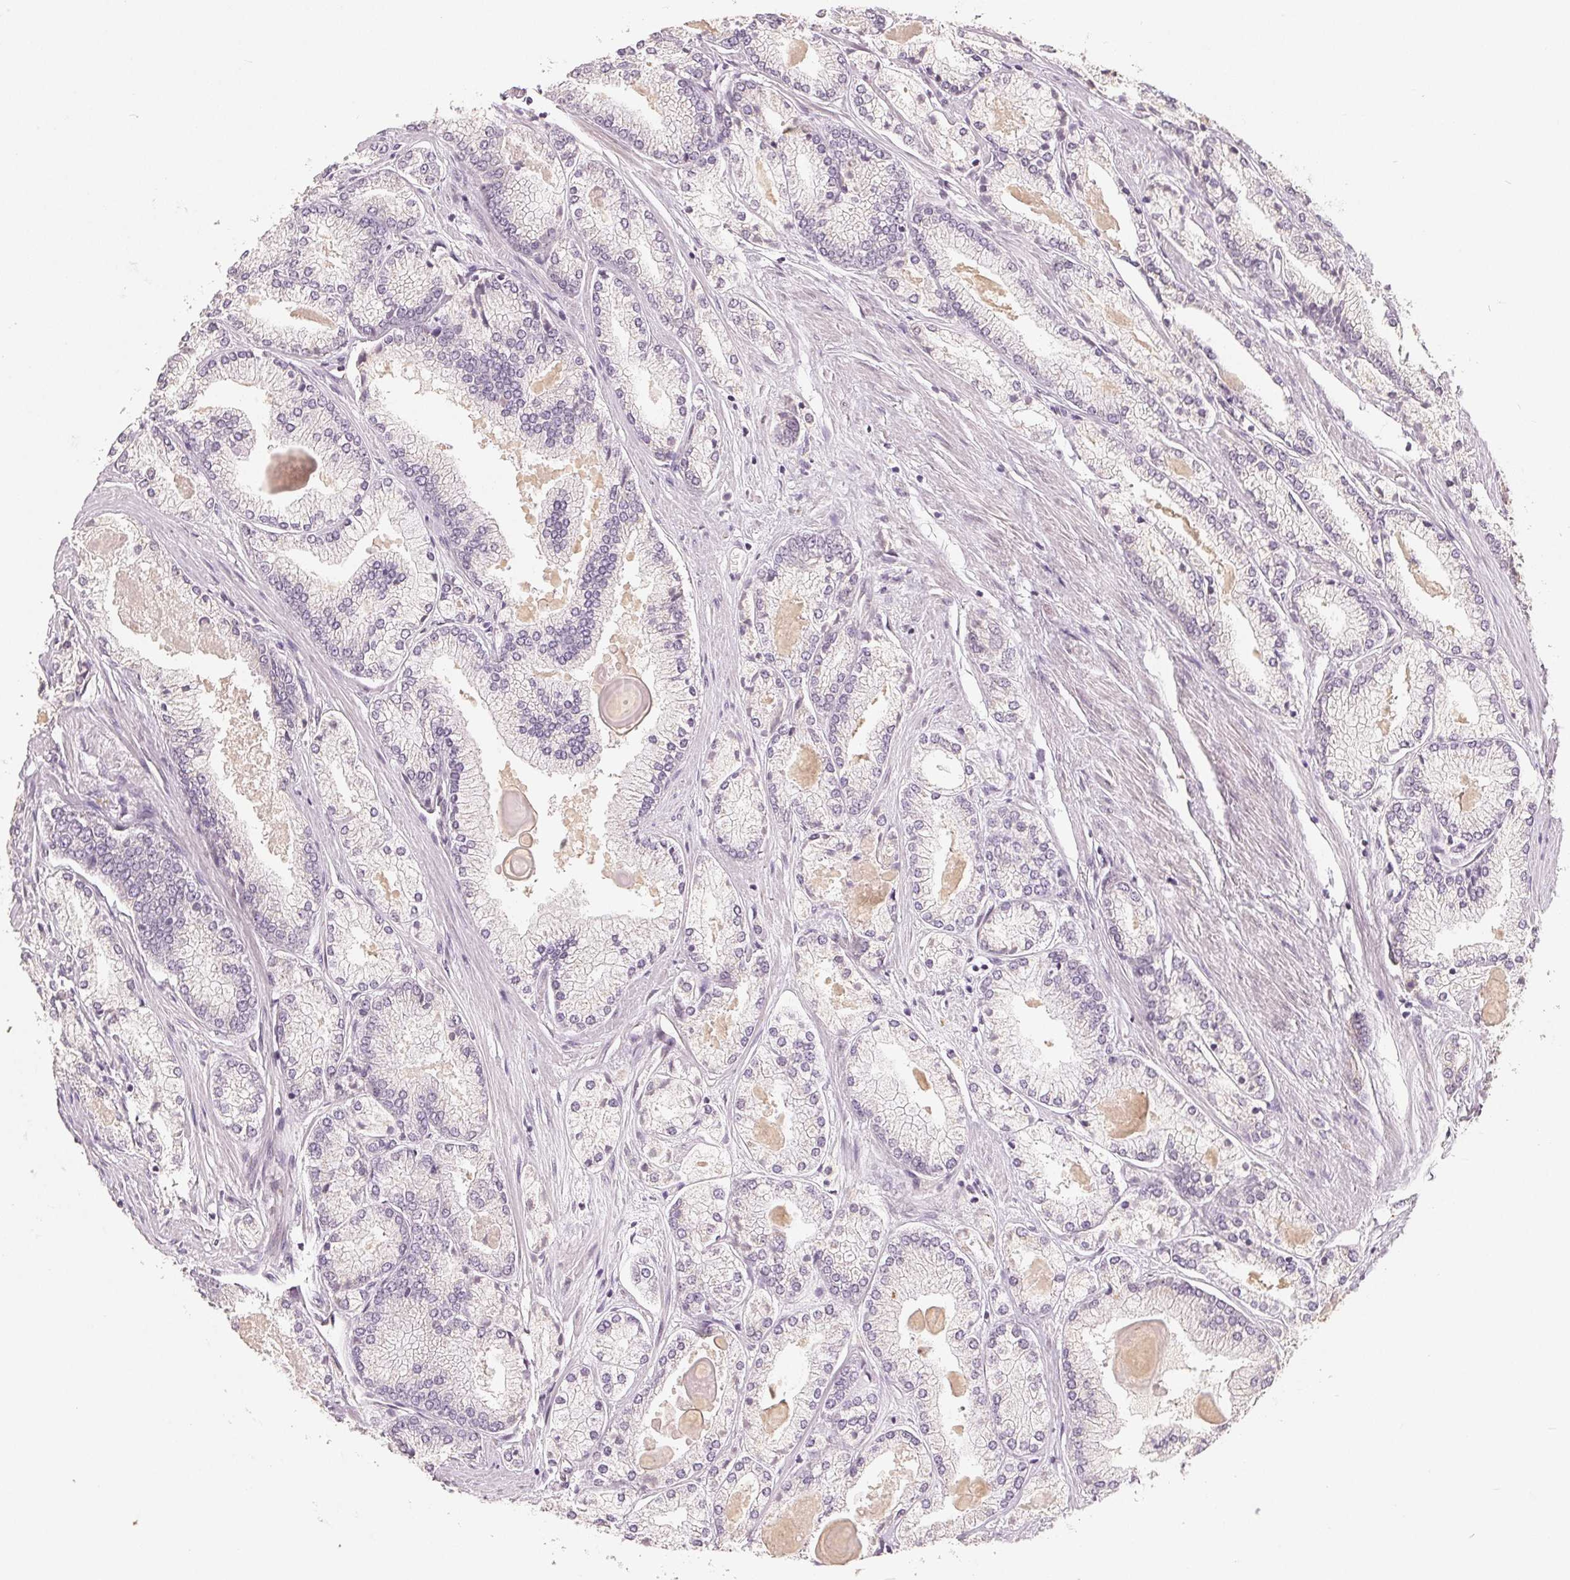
{"staining": {"intensity": "negative", "quantity": "none", "location": "none"}, "tissue": "prostate cancer", "cell_type": "Tumor cells", "image_type": "cancer", "snomed": [{"axis": "morphology", "description": "Adenocarcinoma, High grade"}, {"axis": "topography", "description": "Prostate"}], "caption": "An IHC micrograph of prostate cancer is shown. There is no staining in tumor cells of prostate cancer.", "gene": "TMSB15B", "patient": {"sex": "male", "age": 68}}